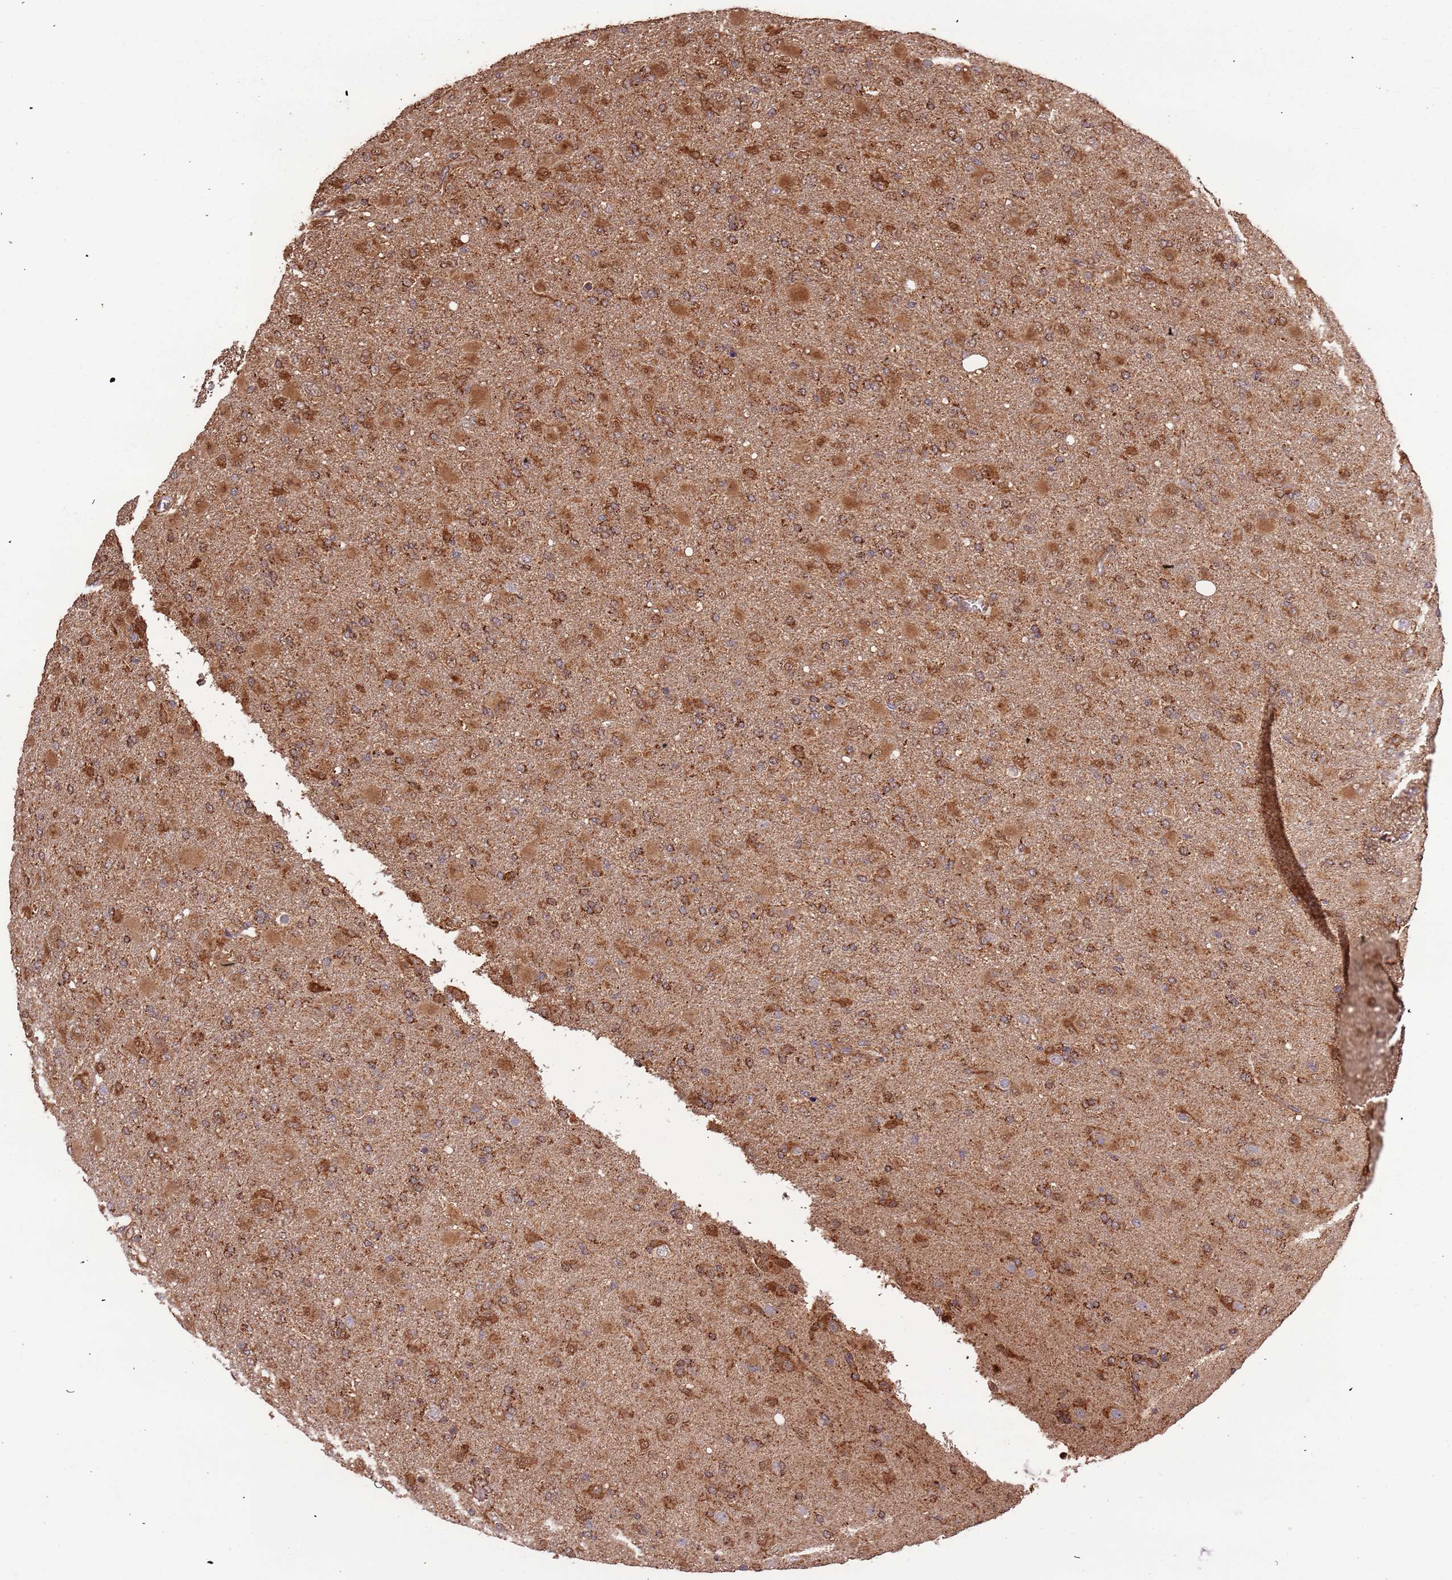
{"staining": {"intensity": "strong", "quantity": ">75%", "location": "cytoplasmic/membranous"}, "tissue": "glioma", "cell_type": "Tumor cells", "image_type": "cancer", "snomed": [{"axis": "morphology", "description": "Glioma, malignant, Low grade"}, {"axis": "topography", "description": "Brain"}], "caption": "Immunohistochemistry (IHC) (DAB) staining of low-grade glioma (malignant) demonstrates strong cytoplasmic/membranous protein expression in approximately >75% of tumor cells.", "gene": "IL17RD", "patient": {"sex": "male", "age": 65}}